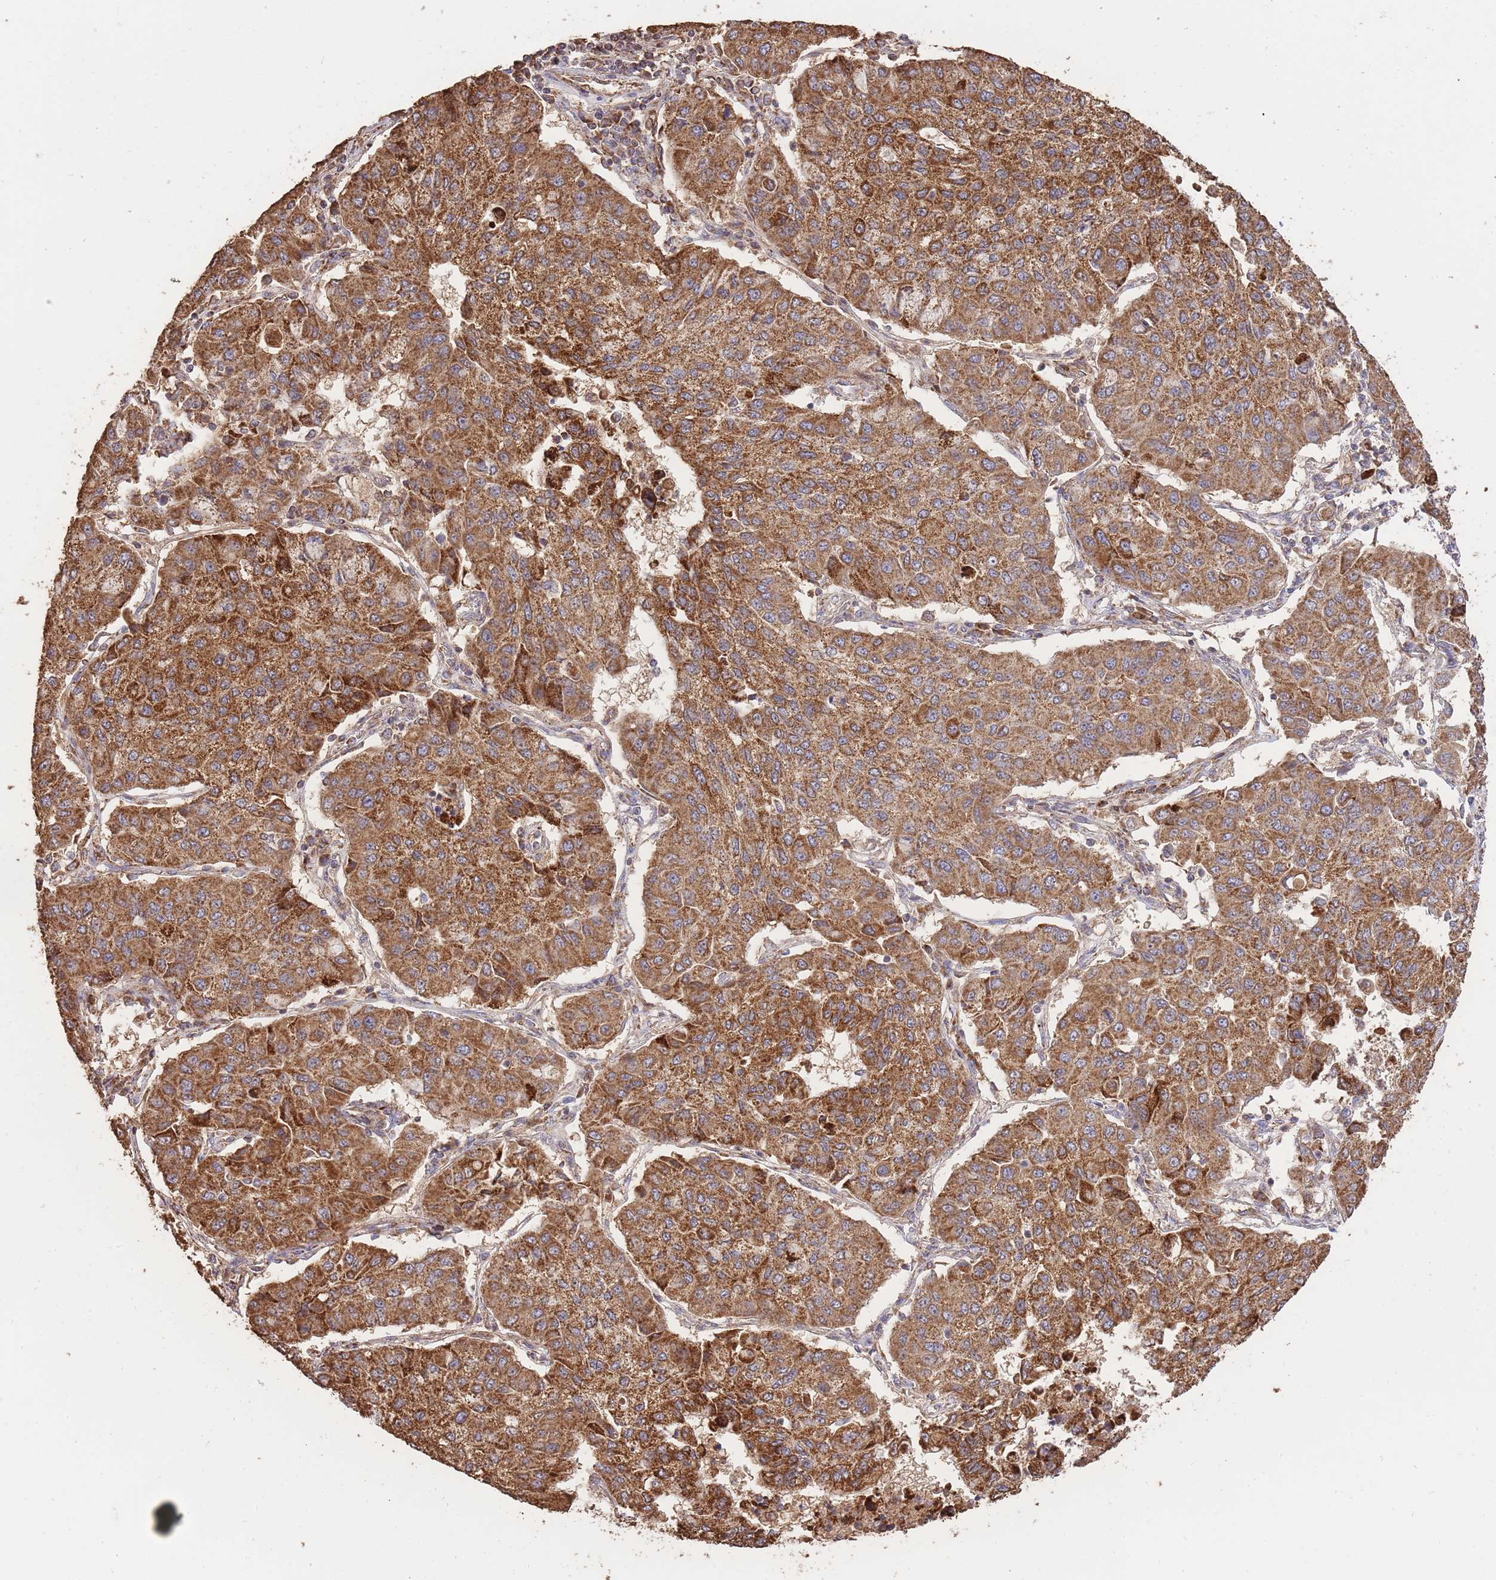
{"staining": {"intensity": "strong", "quantity": ">75%", "location": "cytoplasmic/membranous"}, "tissue": "lung cancer", "cell_type": "Tumor cells", "image_type": "cancer", "snomed": [{"axis": "morphology", "description": "Squamous cell carcinoma, NOS"}, {"axis": "topography", "description": "Lung"}], "caption": "Tumor cells demonstrate high levels of strong cytoplasmic/membranous expression in approximately >75% of cells in squamous cell carcinoma (lung).", "gene": "PREP", "patient": {"sex": "male", "age": 74}}